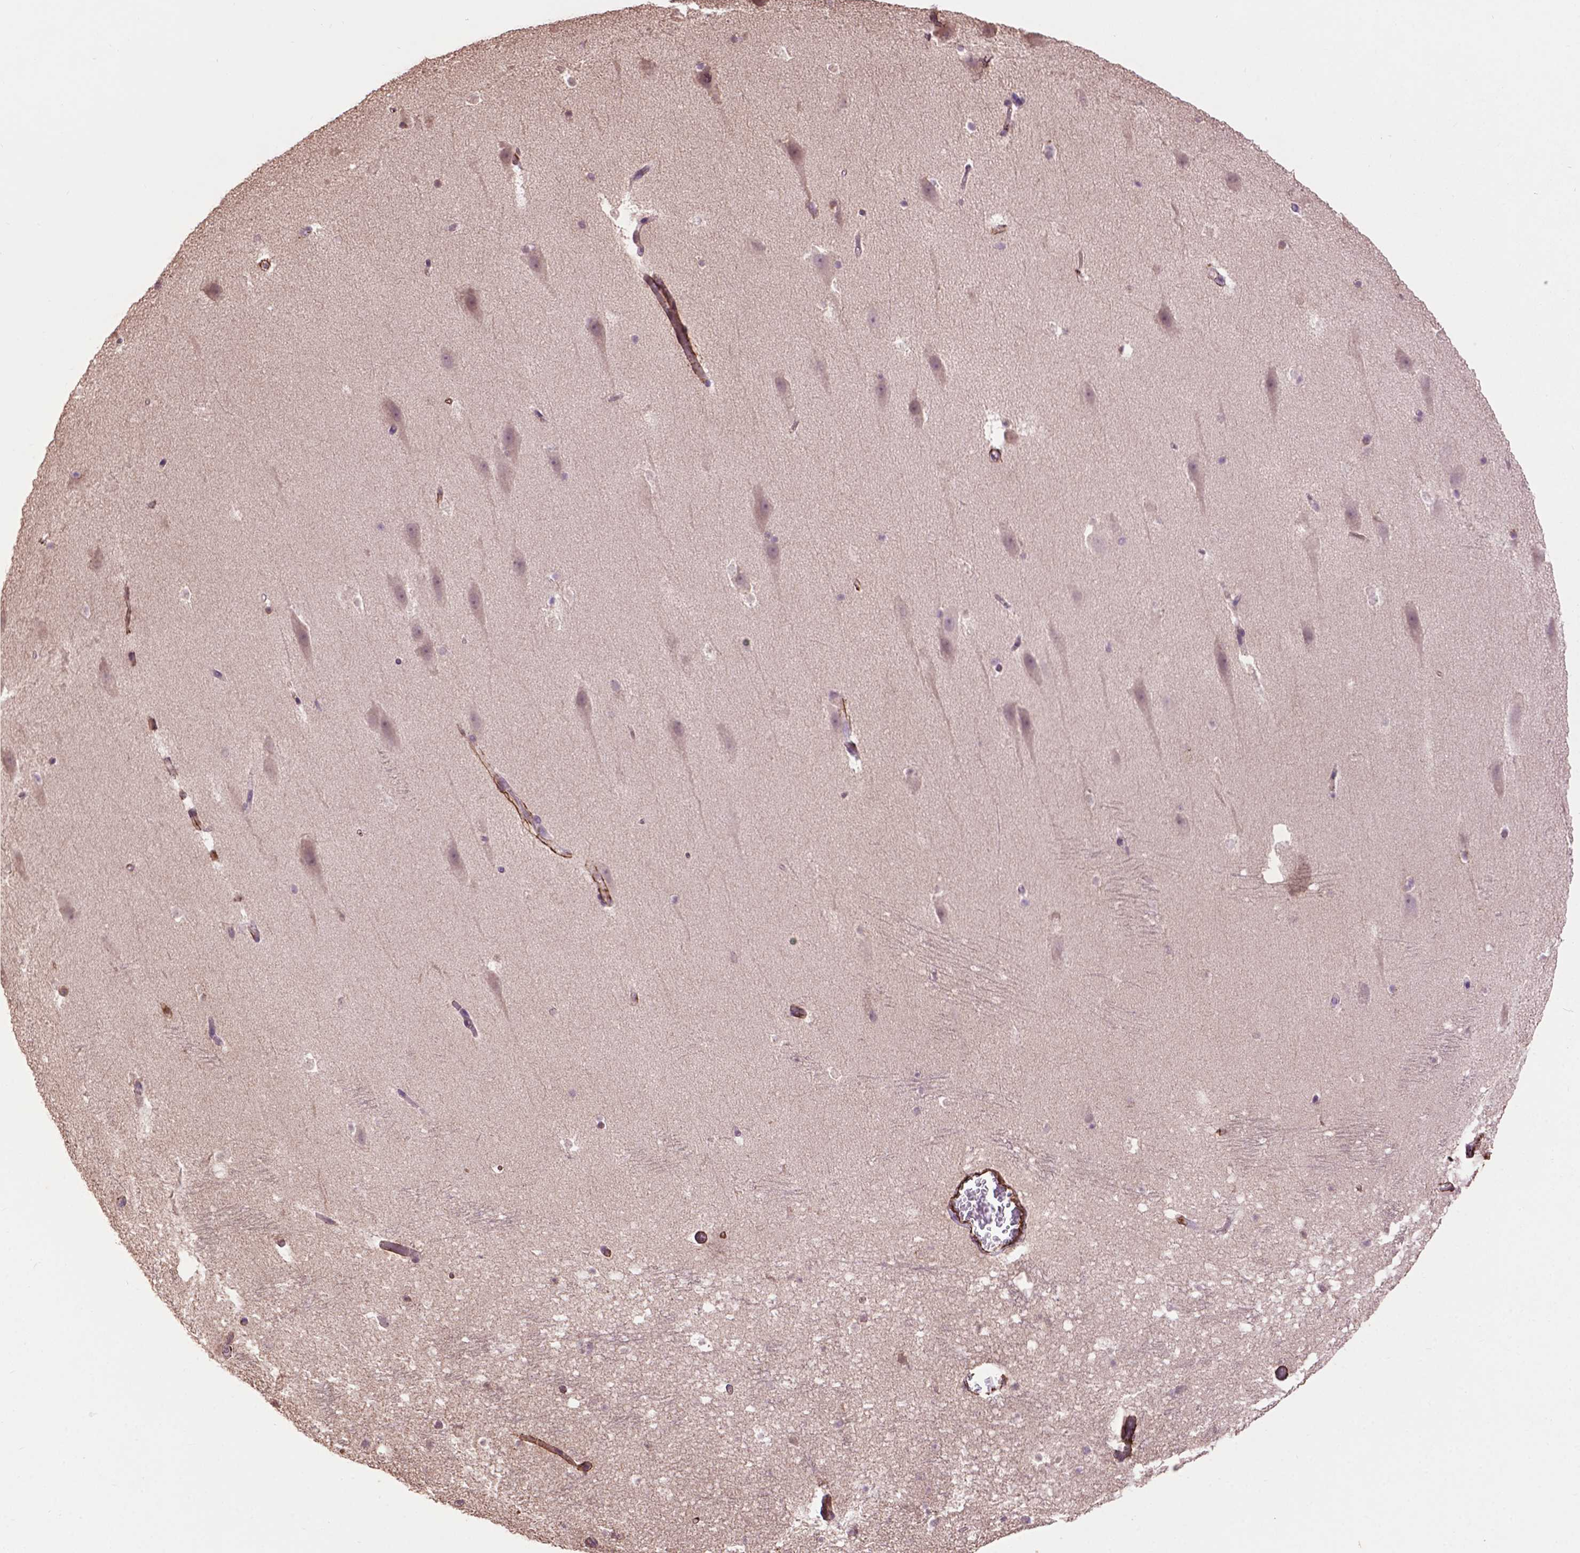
{"staining": {"intensity": "negative", "quantity": "none", "location": "none"}, "tissue": "hippocampus", "cell_type": "Glial cells", "image_type": "normal", "snomed": [{"axis": "morphology", "description": "Normal tissue, NOS"}, {"axis": "topography", "description": "Hippocampus"}], "caption": "There is no significant staining in glial cells of hippocampus. (Stains: DAB (3,3'-diaminobenzidine) immunohistochemistry (IHC) with hematoxylin counter stain, Microscopy: brightfield microscopy at high magnification).", "gene": "LRRC3C", "patient": {"sex": "male", "age": 26}}